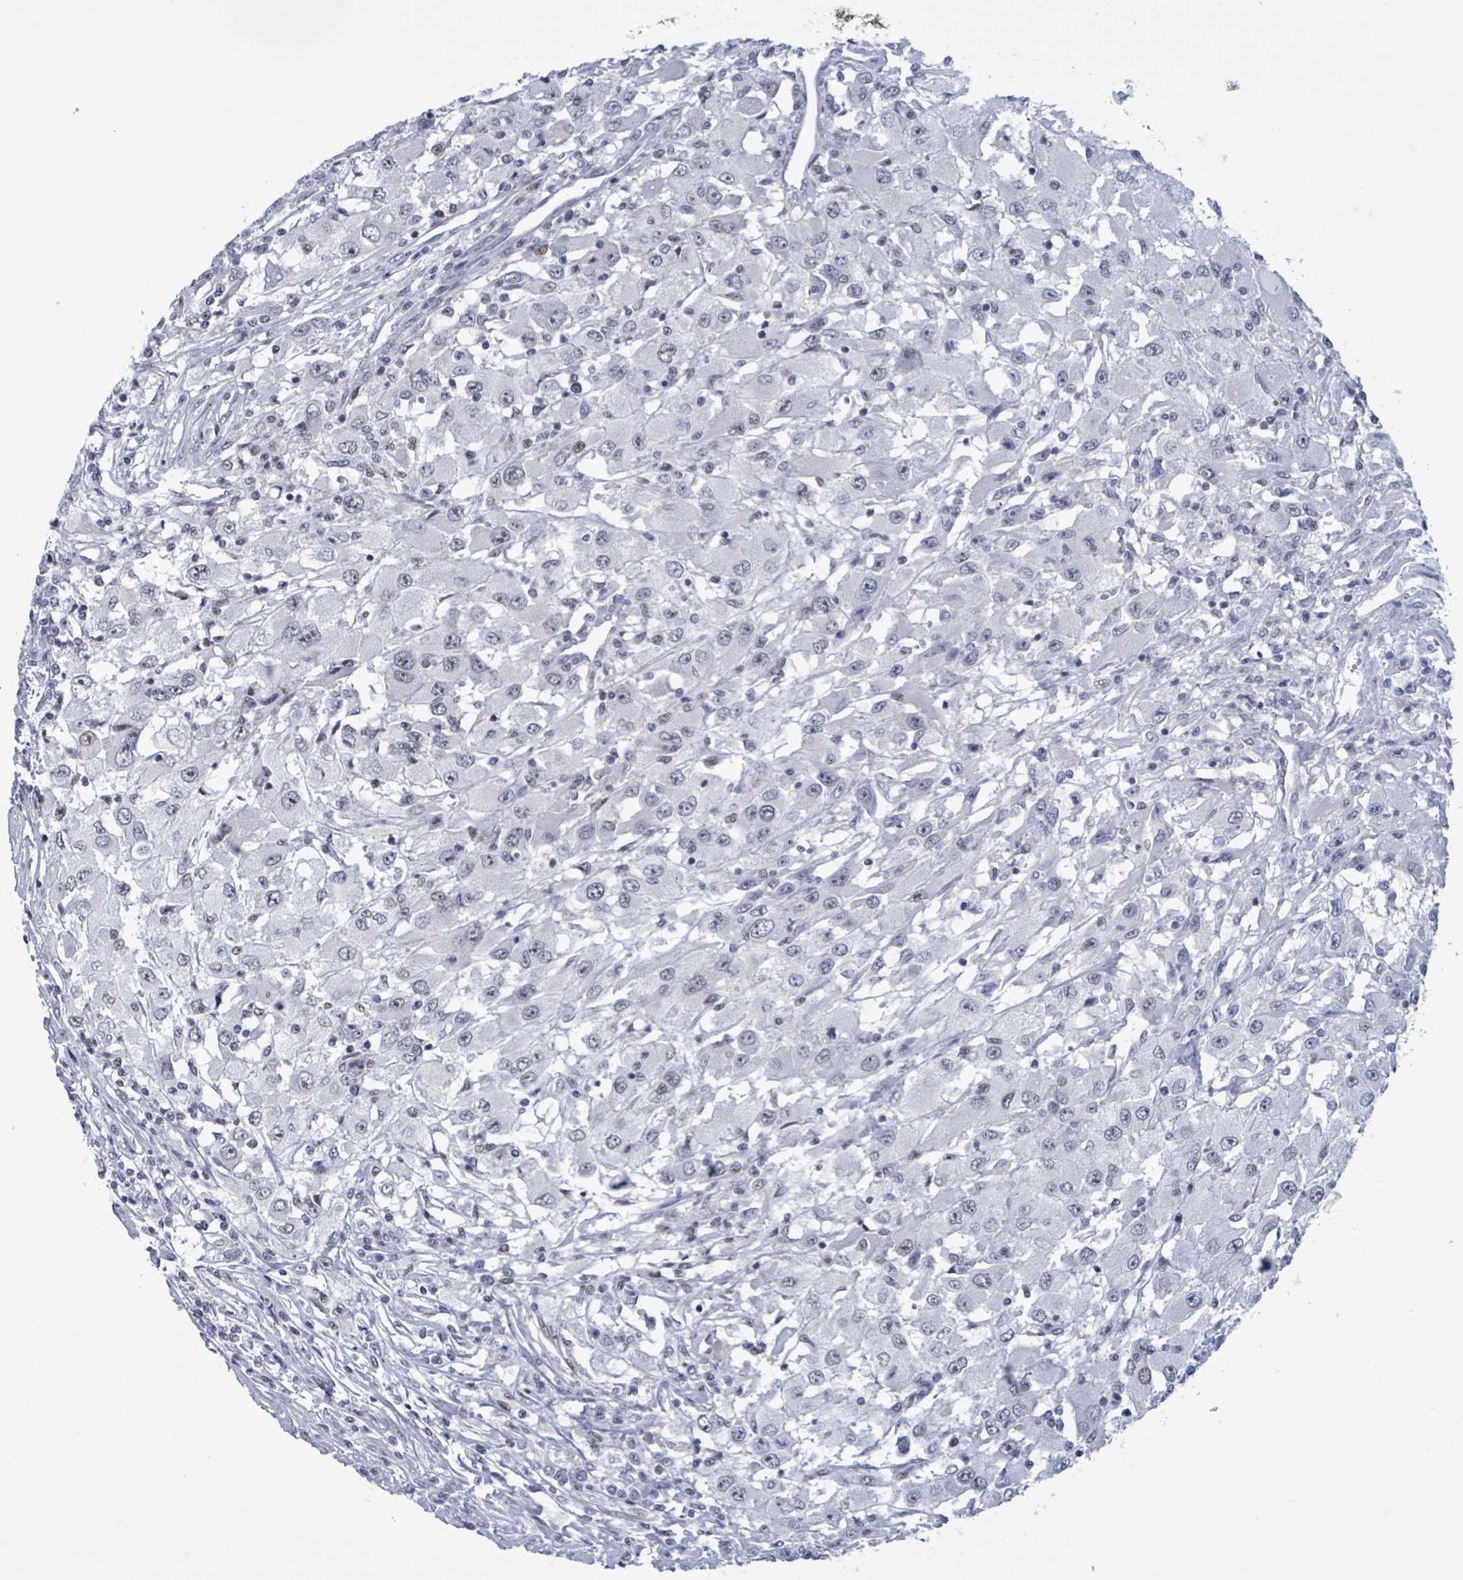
{"staining": {"intensity": "negative", "quantity": "none", "location": "none"}, "tissue": "renal cancer", "cell_type": "Tumor cells", "image_type": "cancer", "snomed": [{"axis": "morphology", "description": "Adenocarcinoma, NOS"}, {"axis": "topography", "description": "Kidney"}], "caption": "Immunohistochemistry micrograph of neoplastic tissue: human renal cancer stained with DAB (3,3'-diaminobenzidine) exhibits no significant protein positivity in tumor cells.", "gene": "CT45A5", "patient": {"sex": "female", "age": 67}}